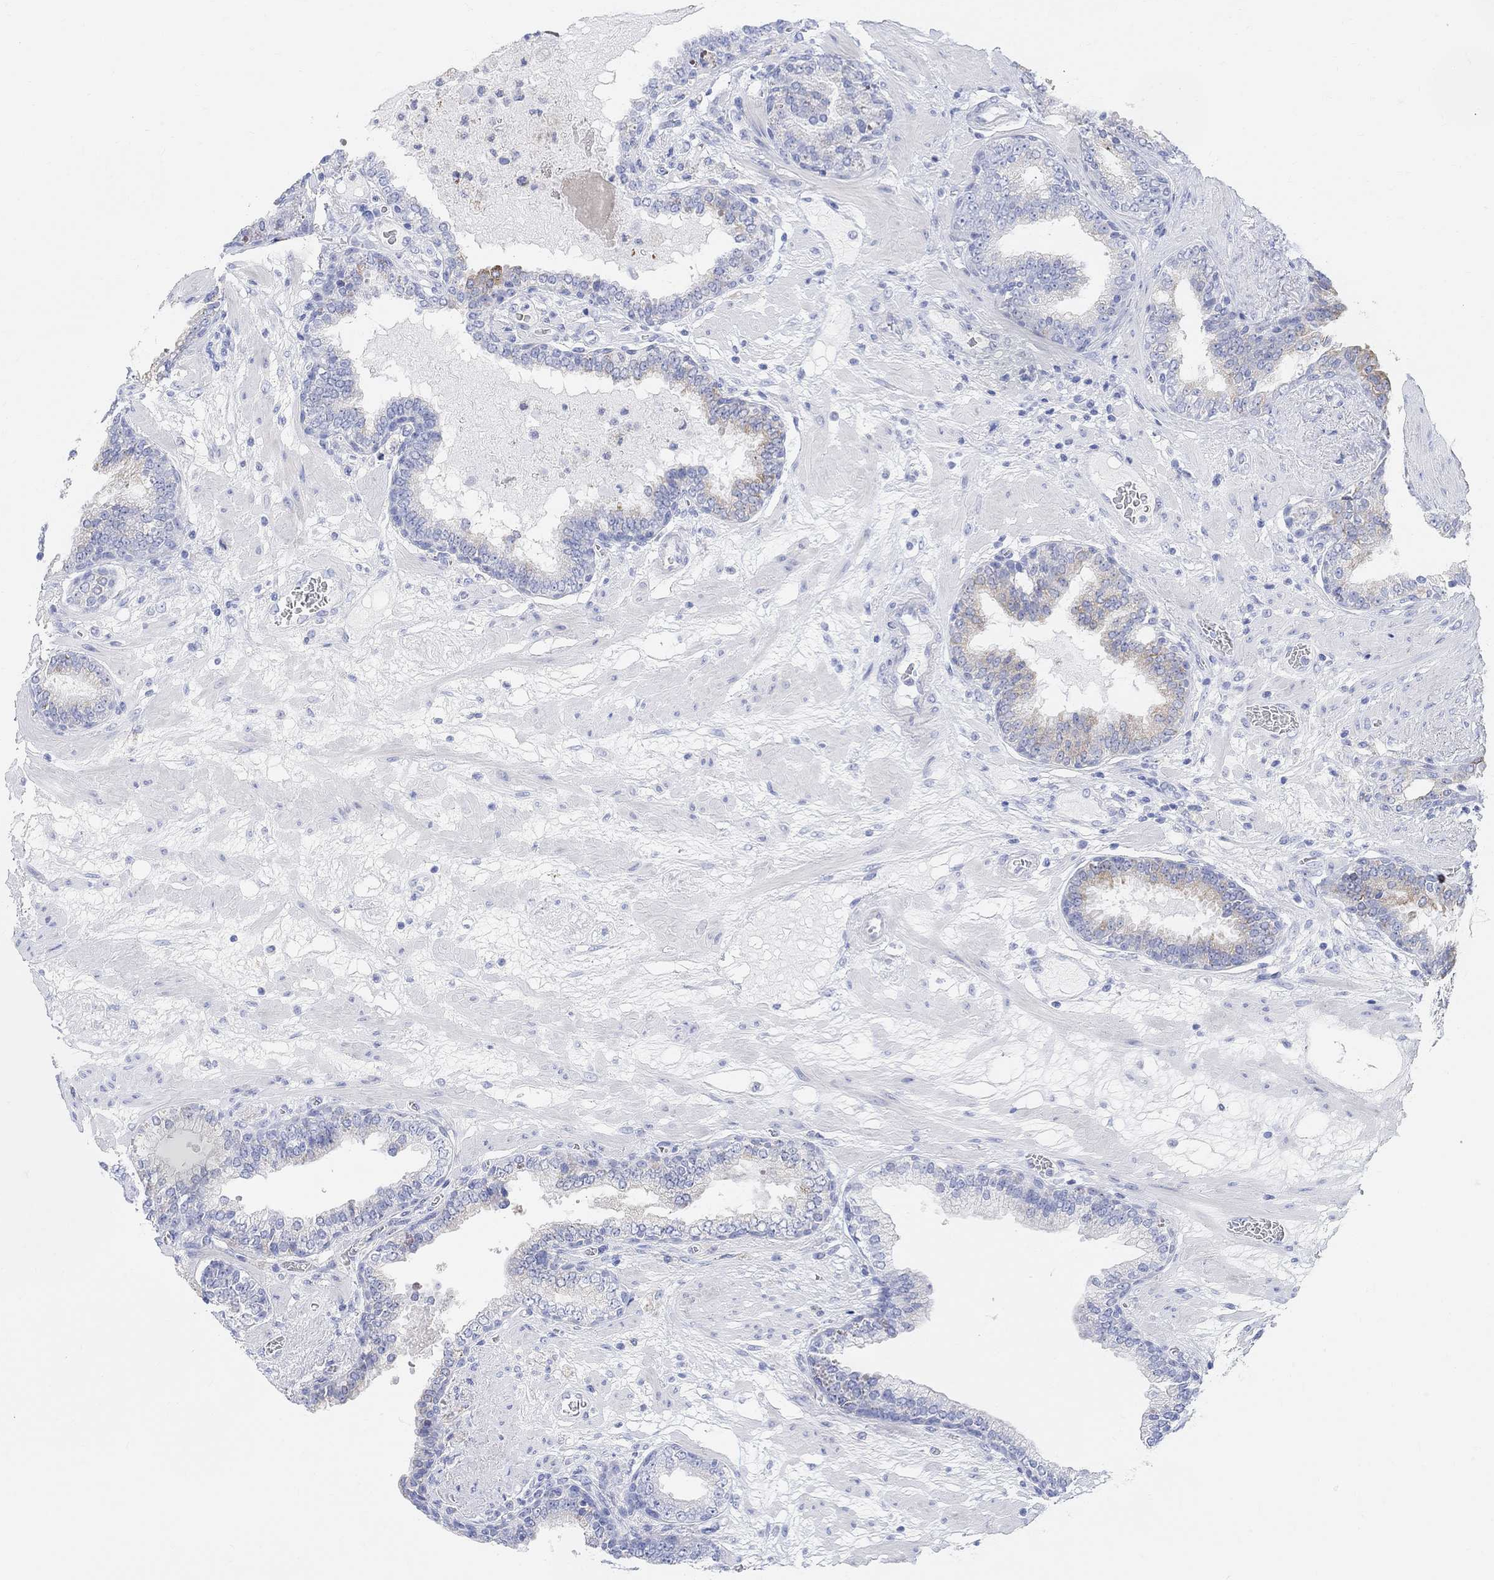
{"staining": {"intensity": "weak", "quantity": "25%-75%", "location": "cytoplasmic/membranous"}, "tissue": "prostate cancer", "cell_type": "Tumor cells", "image_type": "cancer", "snomed": [{"axis": "morphology", "description": "Adenocarcinoma, Low grade"}, {"axis": "topography", "description": "Prostate"}], "caption": "This micrograph shows immunohistochemistry (IHC) staining of human prostate low-grade adenocarcinoma, with low weak cytoplasmic/membranous expression in about 25%-75% of tumor cells.", "gene": "RETNLB", "patient": {"sex": "male", "age": 60}}